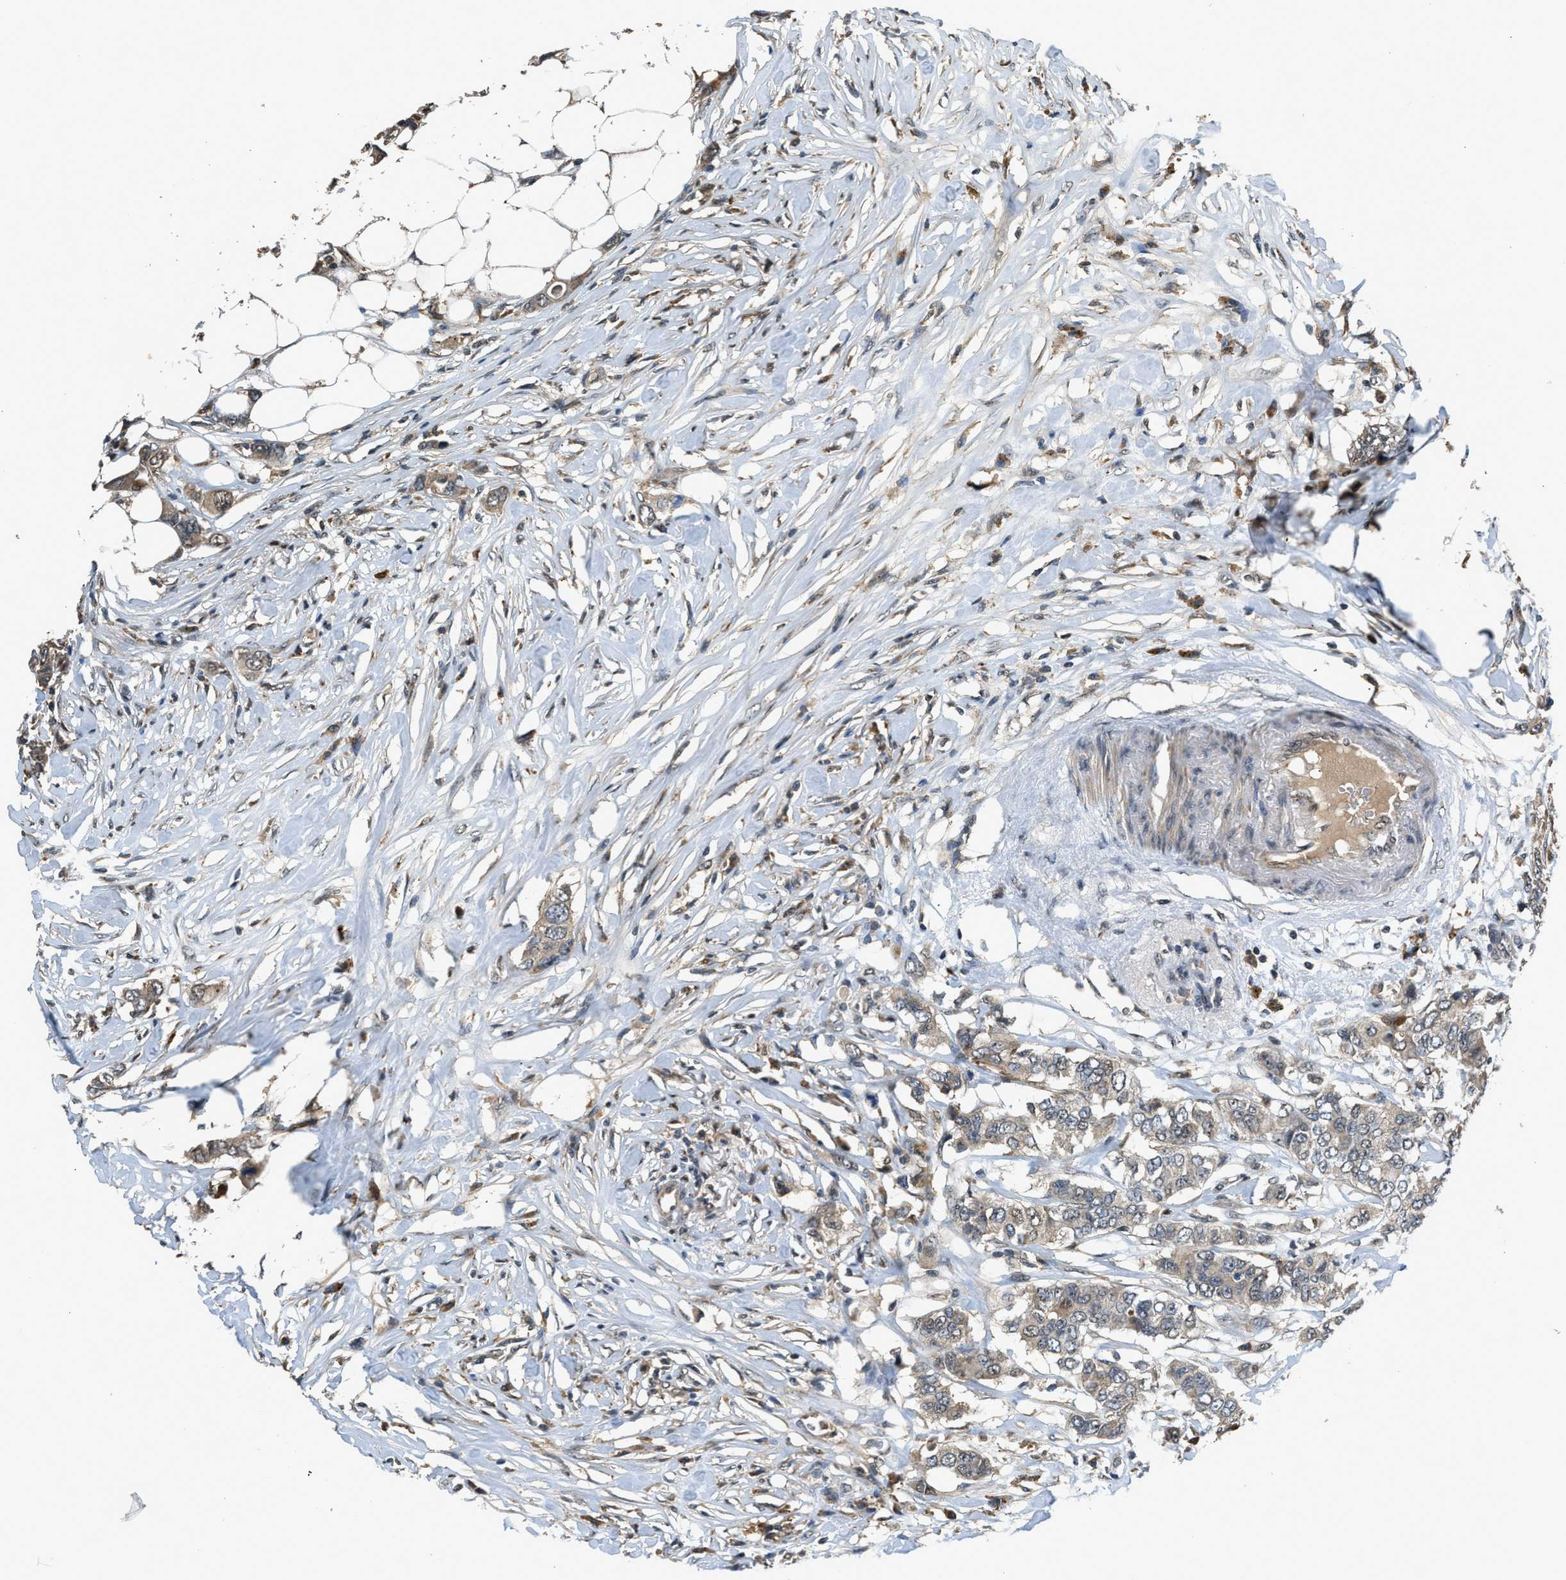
{"staining": {"intensity": "weak", "quantity": "25%-75%", "location": "cytoplasmic/membranous"}, "tissue": "breast cancer", "cell_type": "Tumor cells", "image_type": "cancer", "snomed": [{"axis": "morphology", "description": "Duct carcinoma"}, {"axis": "topography", "description": "Breast"}], "caption": "A brown stain shows weak cytoplasmic/membranous staining of a protein in human breast cancer tumor cells.", "gene": "SLC15A4", "patient": {"sex": "female", "age": 50}}